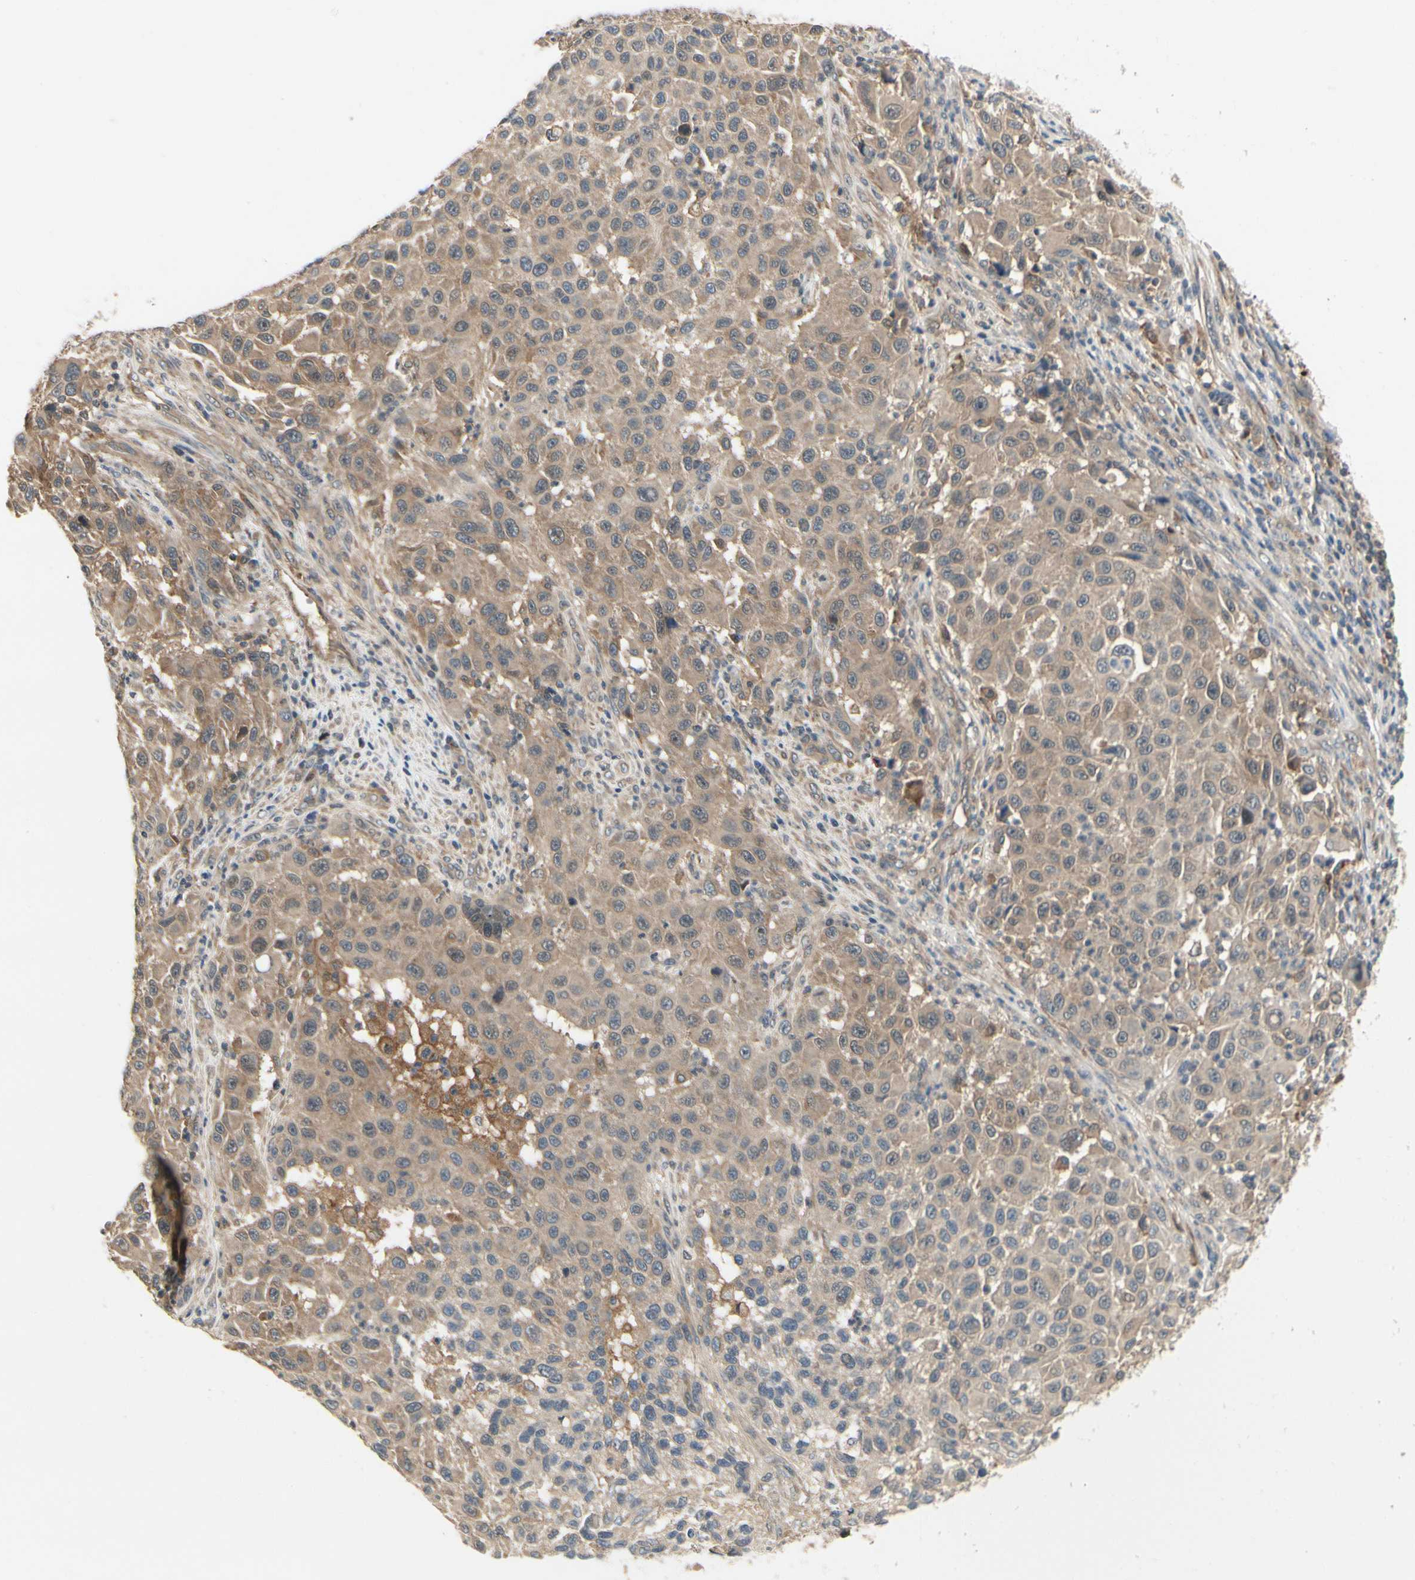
{"staining": {"intensity": "moderate", "quantity": ">75%", "location": "cytoplasmic/membranous"}, "tissue": "melanoma", "cell_type": "Tumor cells", "image_type": "cancer", "snomed": [{"axis": "morphology", "description": "Malignant melanoma, Metastatic site"}, {"axis": "topography", "description": "Lymph node"}], "caption": "IHC of human malignant melanoma (metastatic site) displays medium levels of moderate cytoplasmic/membranous staining in about >75% of tumor cells.", "gene": "RNF14", "patient": {"sex": "male", "age": 61}}